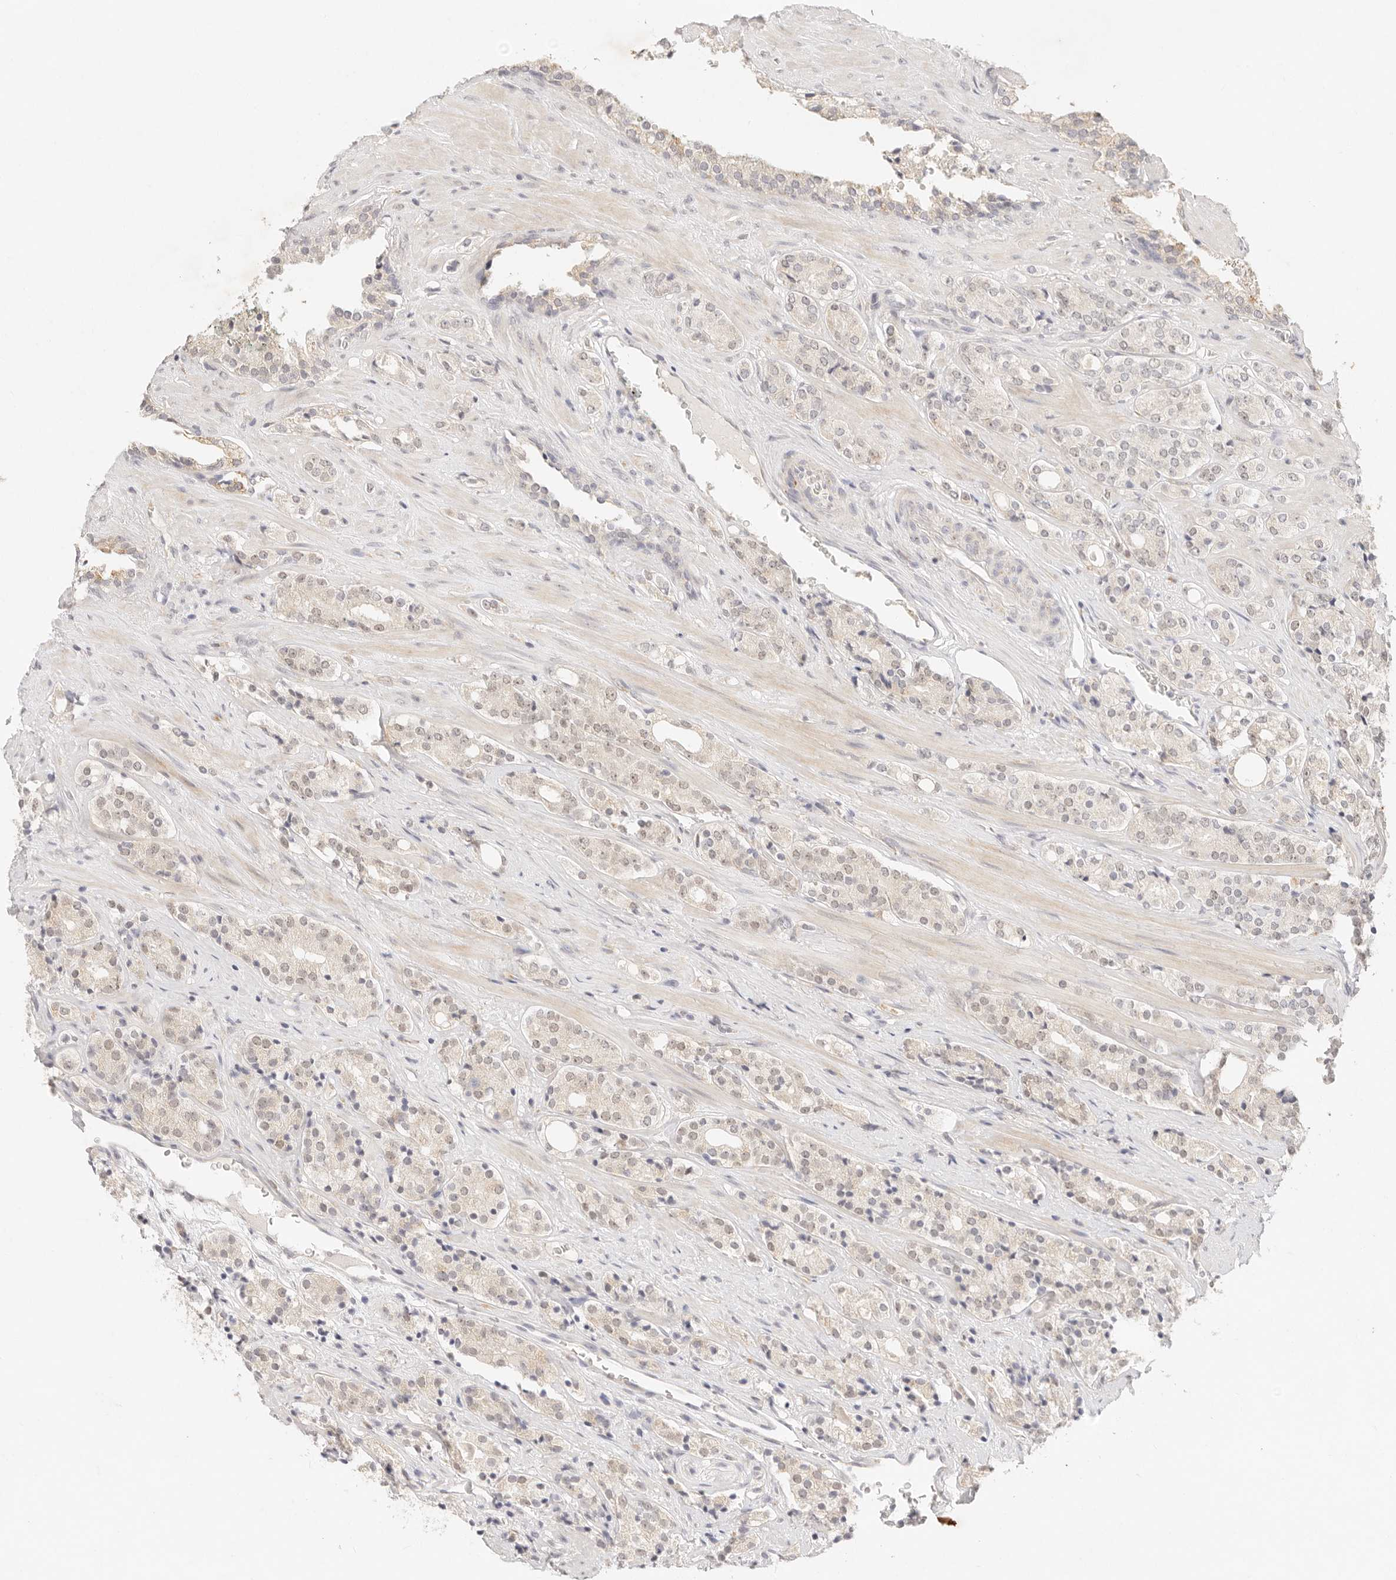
{"staining": {"intensity": "negative", "quantity": "none", "location": "none"}, "tissue": "prostate cancer", "cell_type": "Tumor cells", "image_type": "cancer", "snomed": [{"axis": "morphology", "description": "Adenocarcinoma, High grade"}, {"axis": "topography", "description": "Prostate"}], "caption": "Prostate cancer was stained to show a protein in brown. There is no significant expression in tumor cells.", "gene": "GPR156", "patient": {"sex": "male", "age": 71}}